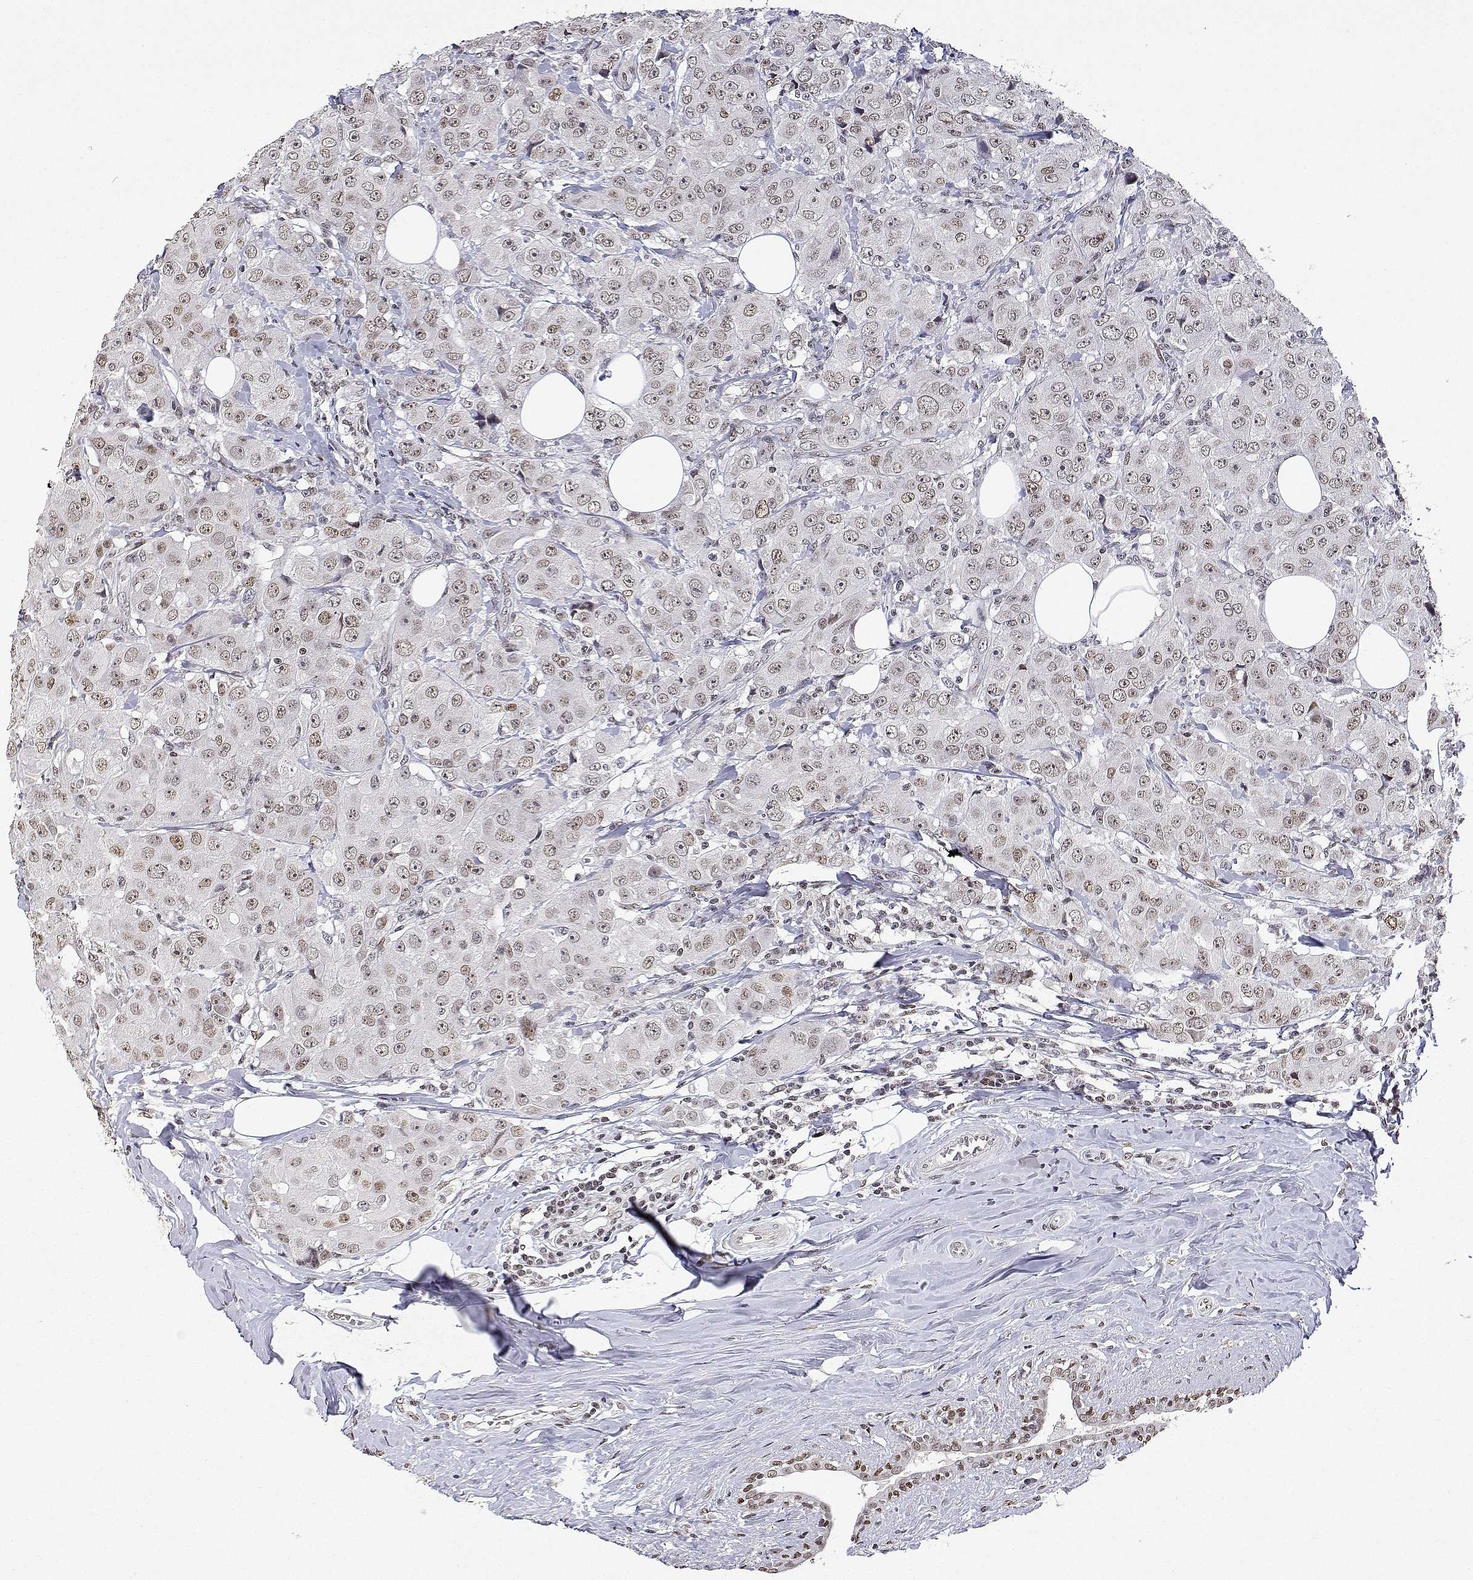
{"staining": {"intensity": "moderate", "quantity": ">75%", "location": "nuclear"}, "tissue": "breast cancer", "cell_type": "Tumor cells", "image_type": "cancer", "snomed": [{"axis": "morphology", "description": "Normal tissue, NOS"}, {"axis": "morphology", "description": "Duct carcinoma"}, {"axis": "topography", "description": "Breast"}], "caption": "This is a histology image of immunohistochemistry staining of intraductal carcinoma (breast), which shows moderate positivity in the nuclear of tumor cells.", "gene": "XPC", "patient": {"sex": "female", "age": 43}}